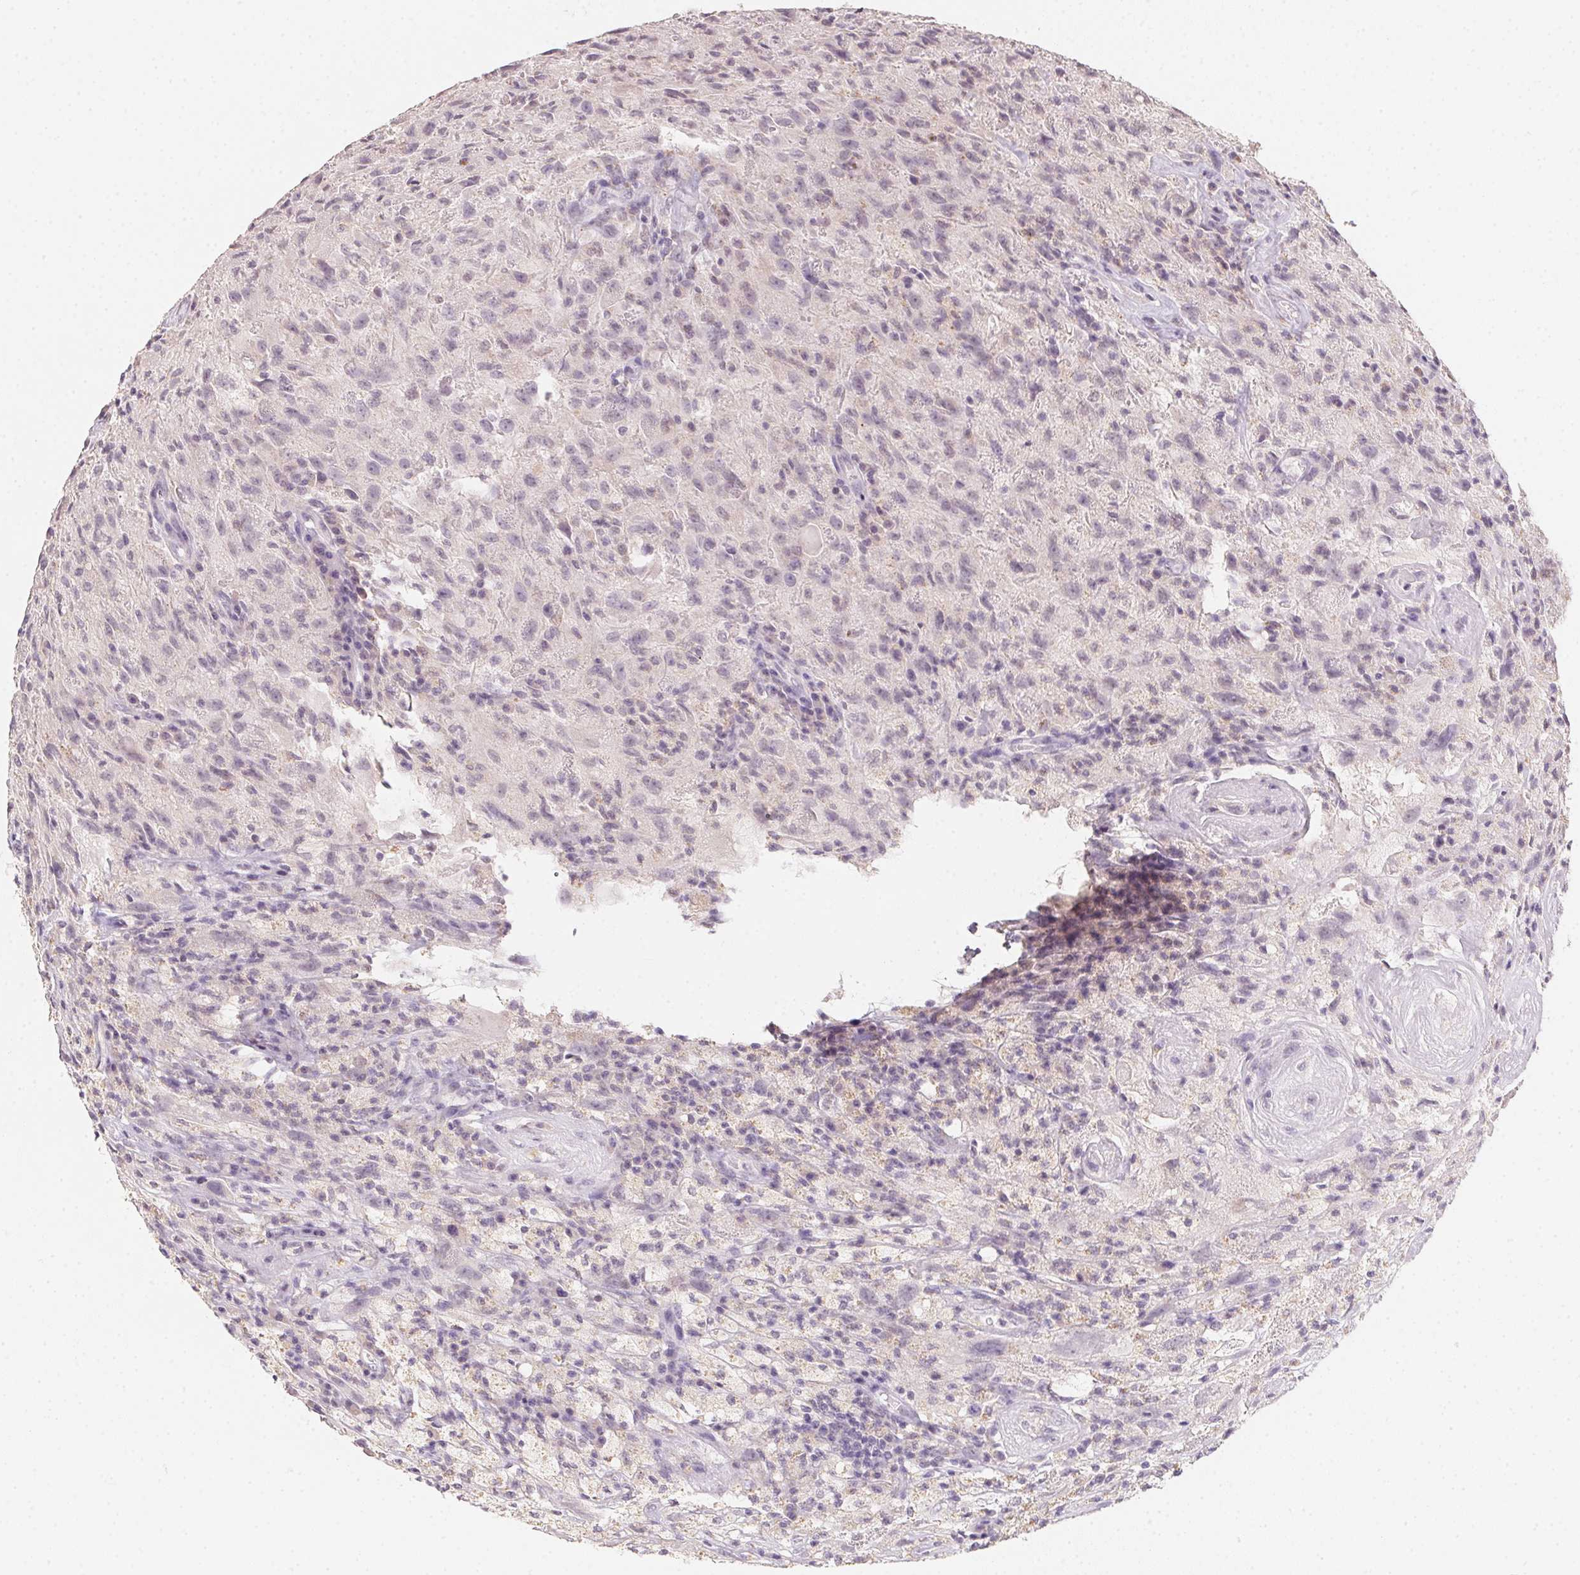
{"staining": {"intensity": "negative", "quantity": "none", "location": "none"}, "tissue": "glioma", "cell_type": "Tumor cells", "image_type": "cancer", "snomed": [{"axis": "morphology", "description": "Glioma, malignant, High grade"}, {"axis": "topography", "description": "Brain"}], "caption": "This is an IHC histopathology image of malignant high-grade glioma. There is no staining in tumor cells.", "gene": "SLC6A18", "patient": {"sex": "male", "age": 68}}